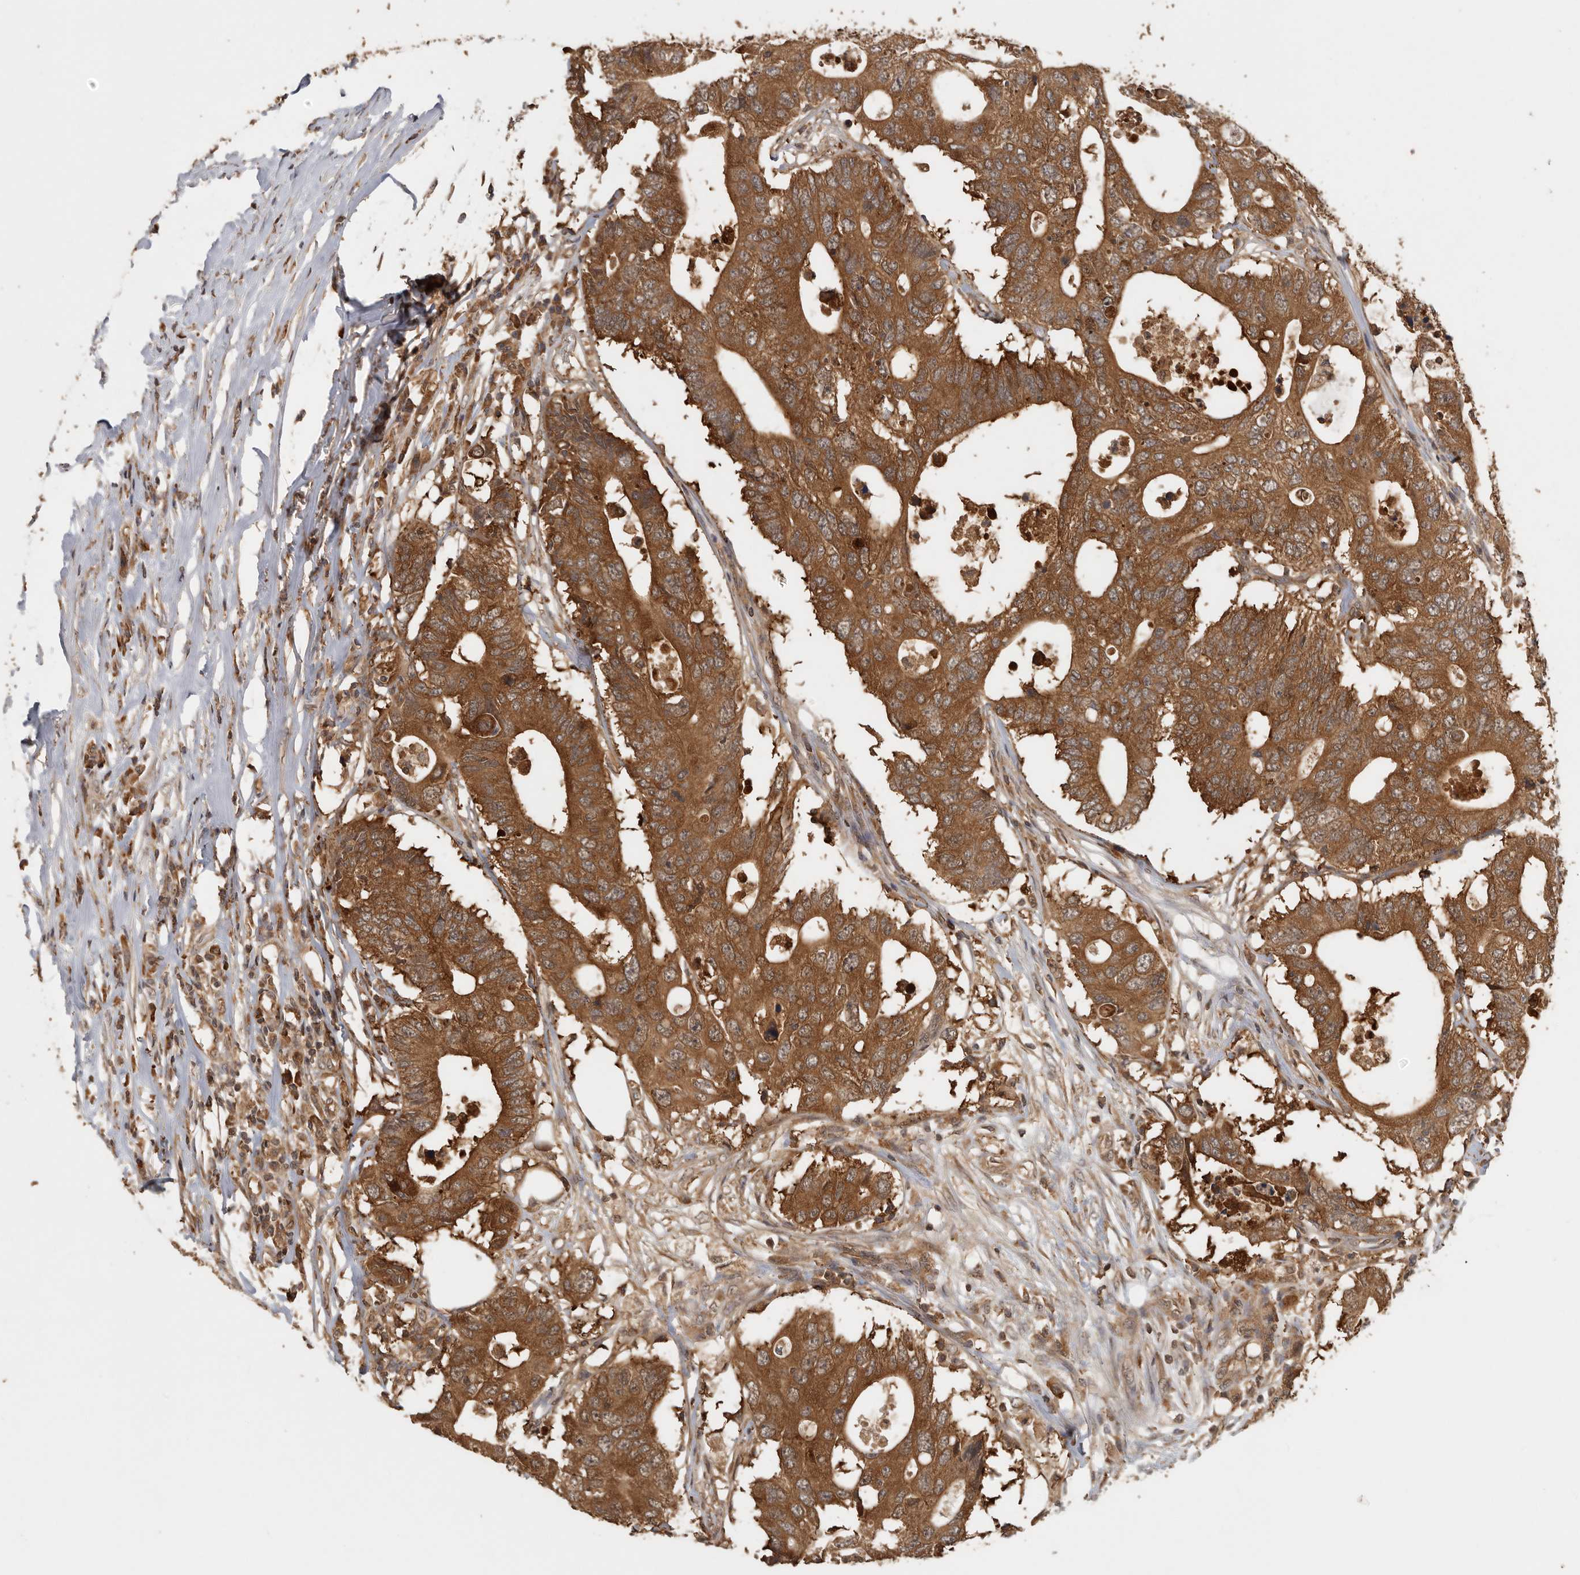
{"staining": {"intensity": "strong", "quantity": ">75%", "location": "cytoplasmic/membranous"}, "tissue": "colorectal cancer", "cell_type": "Tumor cells", "image_type": "cancer", "snomed": [{"axis": "morphology", "description": "Adenocarcinoma, NOS"}, {"axis": "topography", "description": "Colon"}], "caption": "The micrograph exhibits staining of colorectal adenocarcinoma, revealing strong cytoplasmic/membranous protein positivity (brown color) within tumor cells.", "gene": "CCT8", "patient": {"sex": "male", "age": 71}}